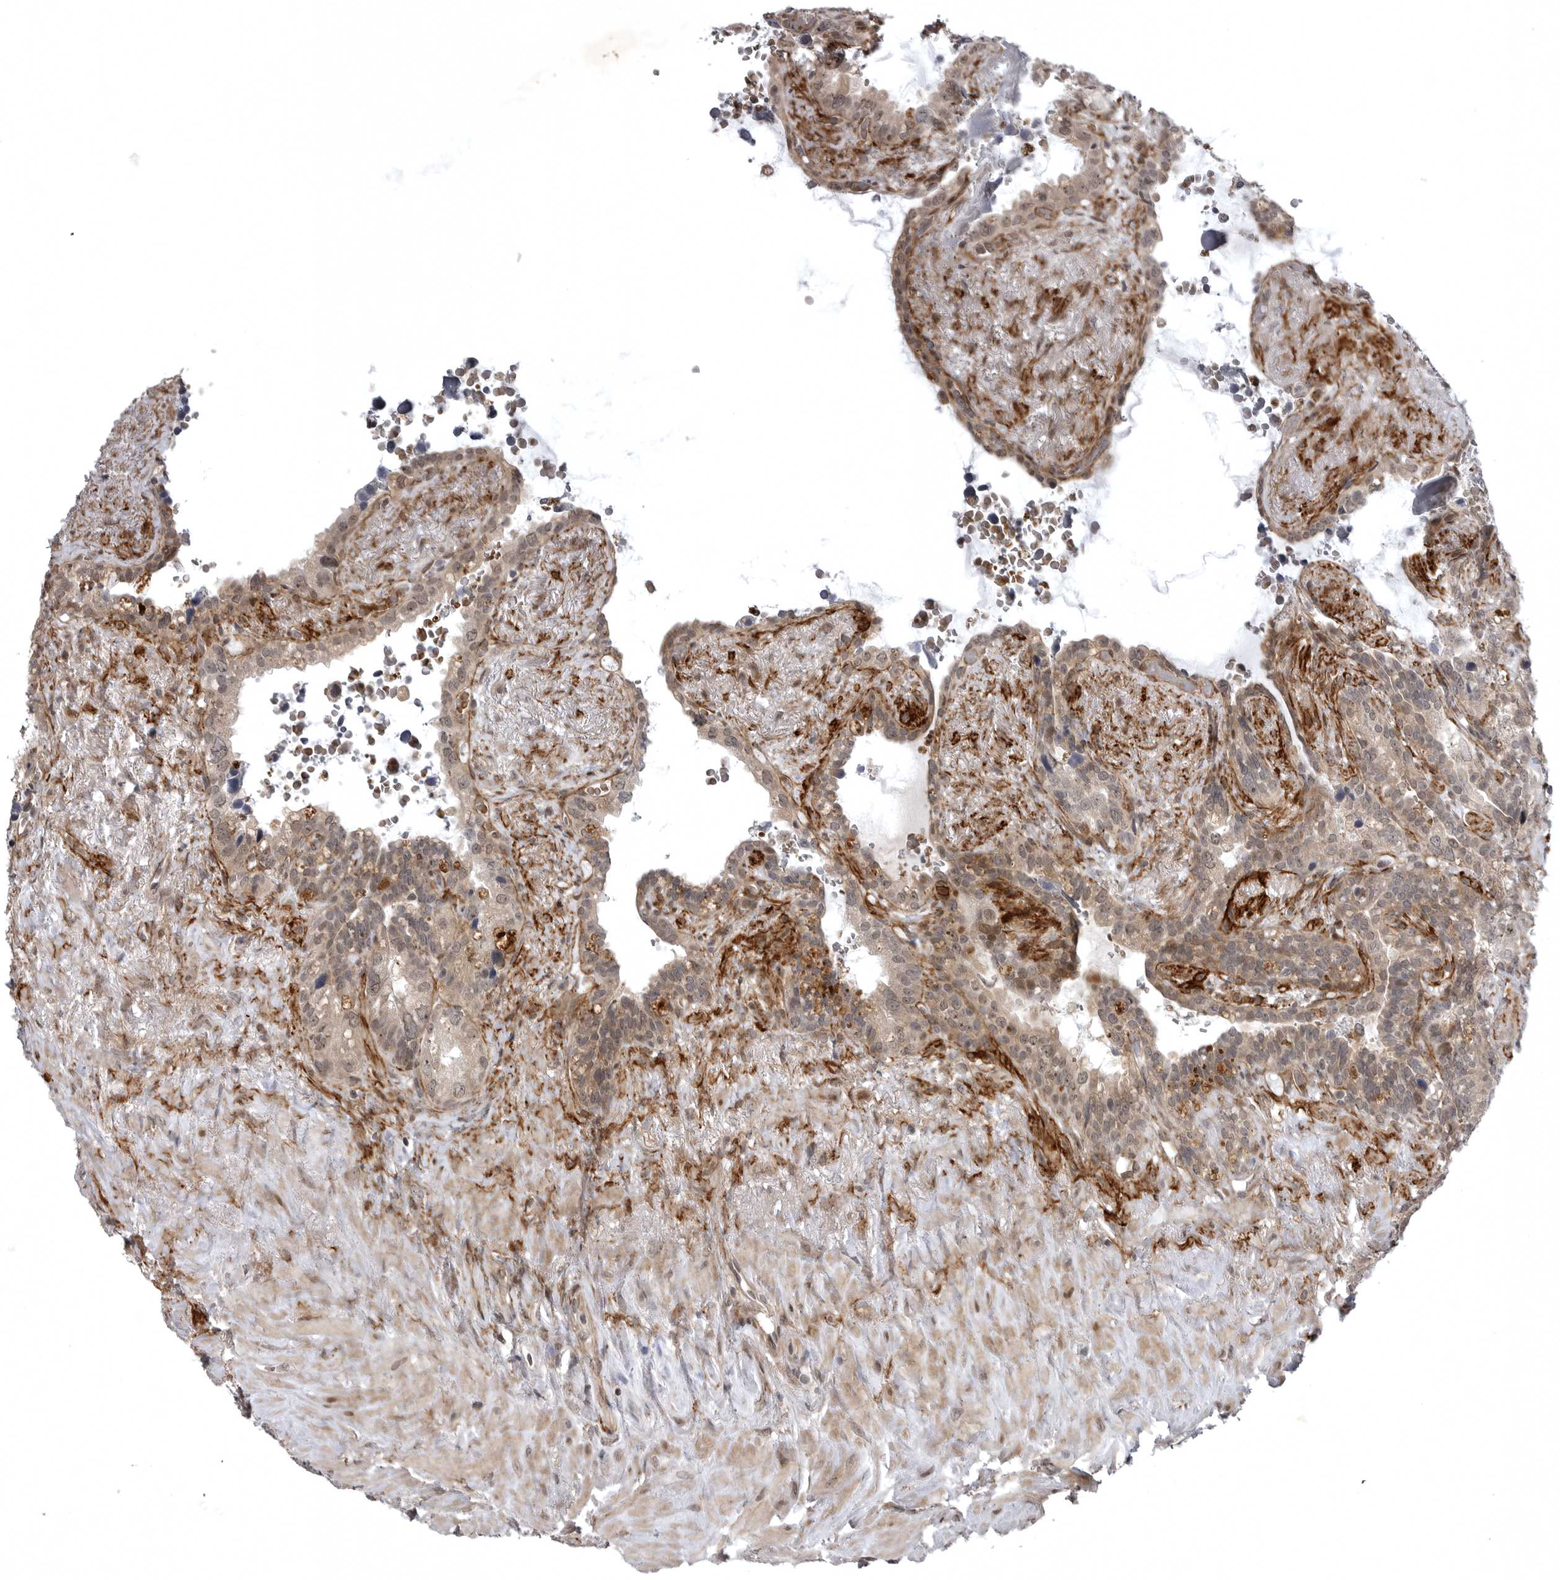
{"staining": {"intensity": "moderate", "quantity": "25%-75%", "location": "cytoplasmic/membranous"}, "tissue": "seminal vesicle", "cell_type": "Glandular cells", "image_type": "normal", "snomed": [{"axis": "morphology", "description": "Normal tissue, NOS"}, {"axis": "topography", "description": "Seminal veicle"}], "caption": "Immunohistochemistry micrograph of benign seminal vesicle: human seminal vesicle stained using immunohistochemistry displays medium levels of moderate protein expression localized specifically in the cytoplasmic/membranous of glandular cells, appearing as a cytoplasmic/membranous brown color.", "gene": "SNX16", "patient": {"sex": "male", "age": 80}}